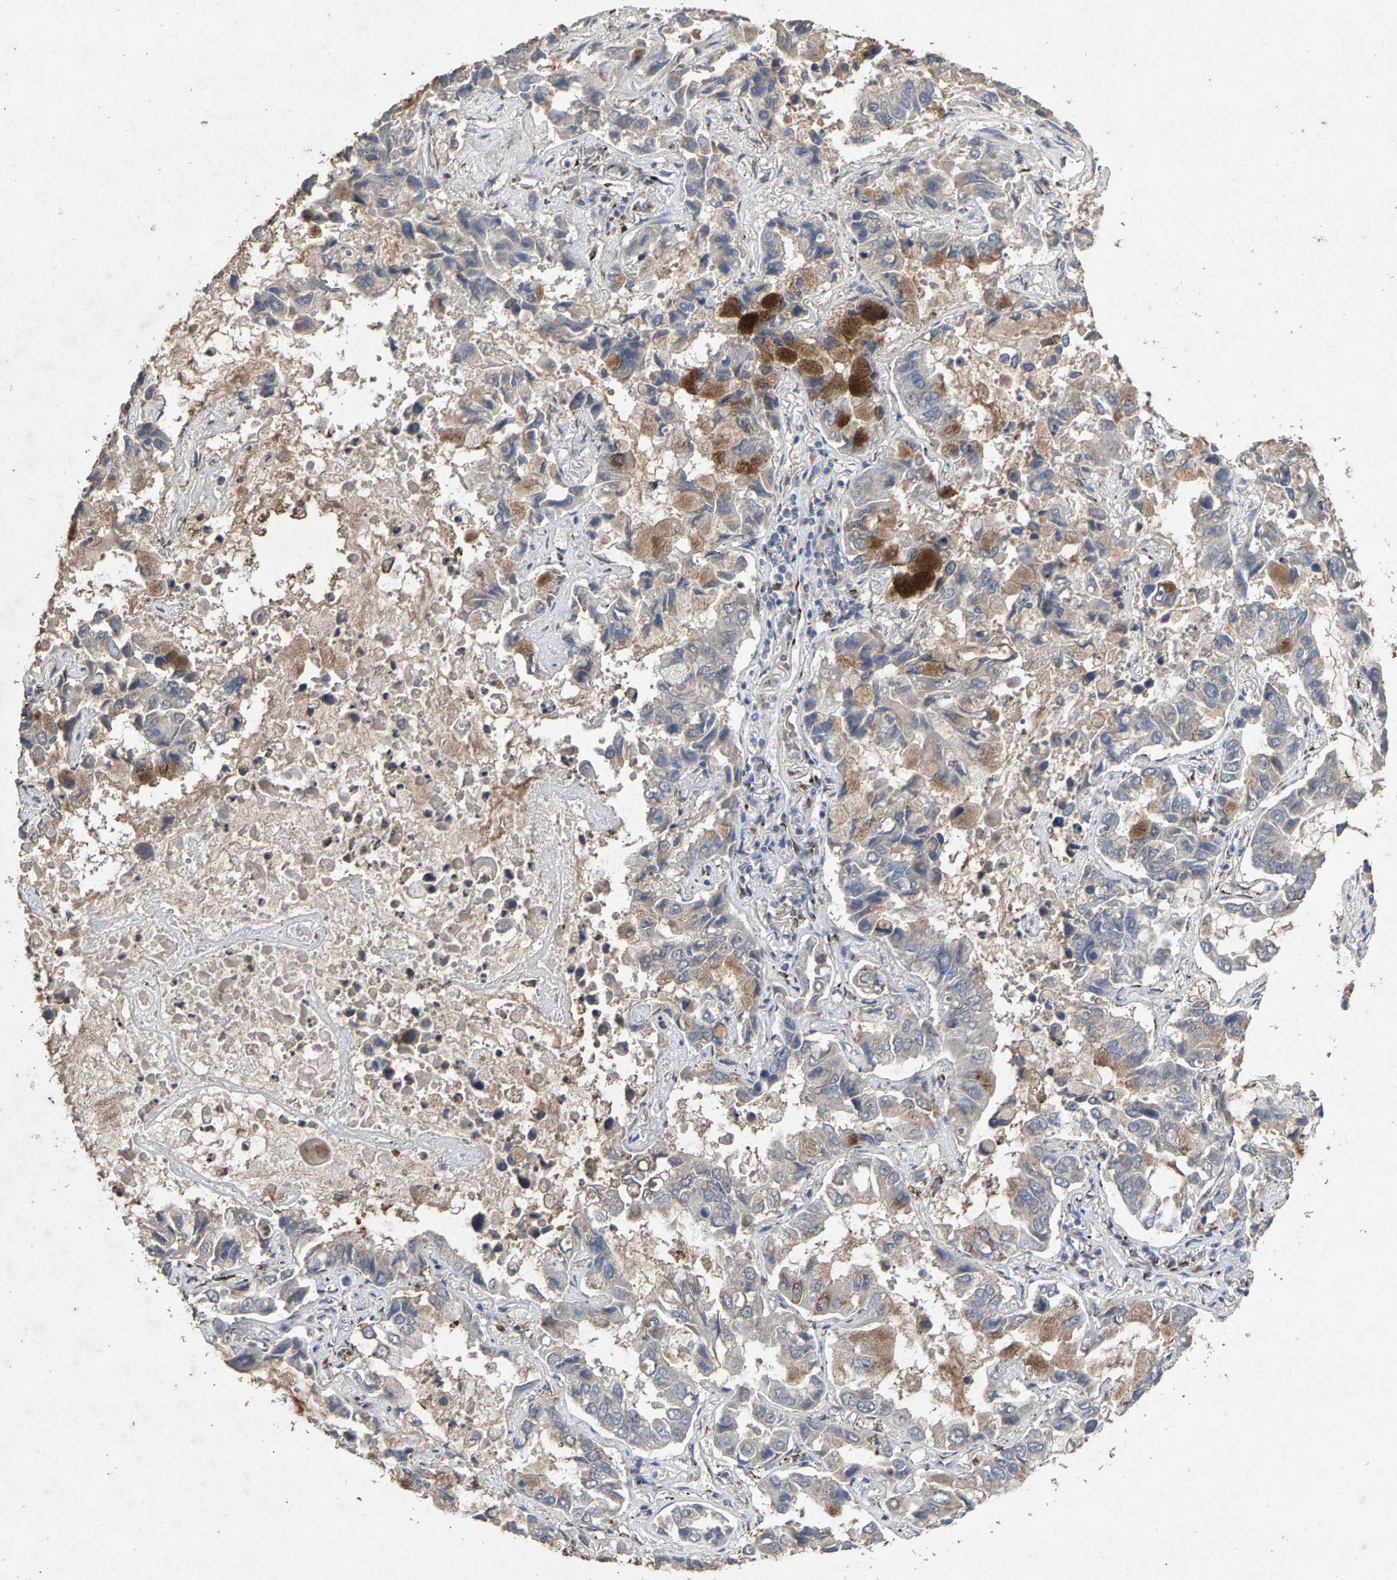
{"staining": {"intensity": "weak", "quantity": "<25%", "location": "cytoplasmic/membranous"}, "tissue": "lung cancer", "cell_type": "Tumor cells", "image_type": "cancer", "snomed": [{"axis": "morphology", "description": "Adenocarcinoma, NOS"}, {"axis": "topography", "description": "Lung"}], "caption": "DAB immunohistochemical staining of human lung cancer reveals no significant staining in tumor cells.", "gene": "MAN2A1", "patient": {"sex": "male", "age": 64}}